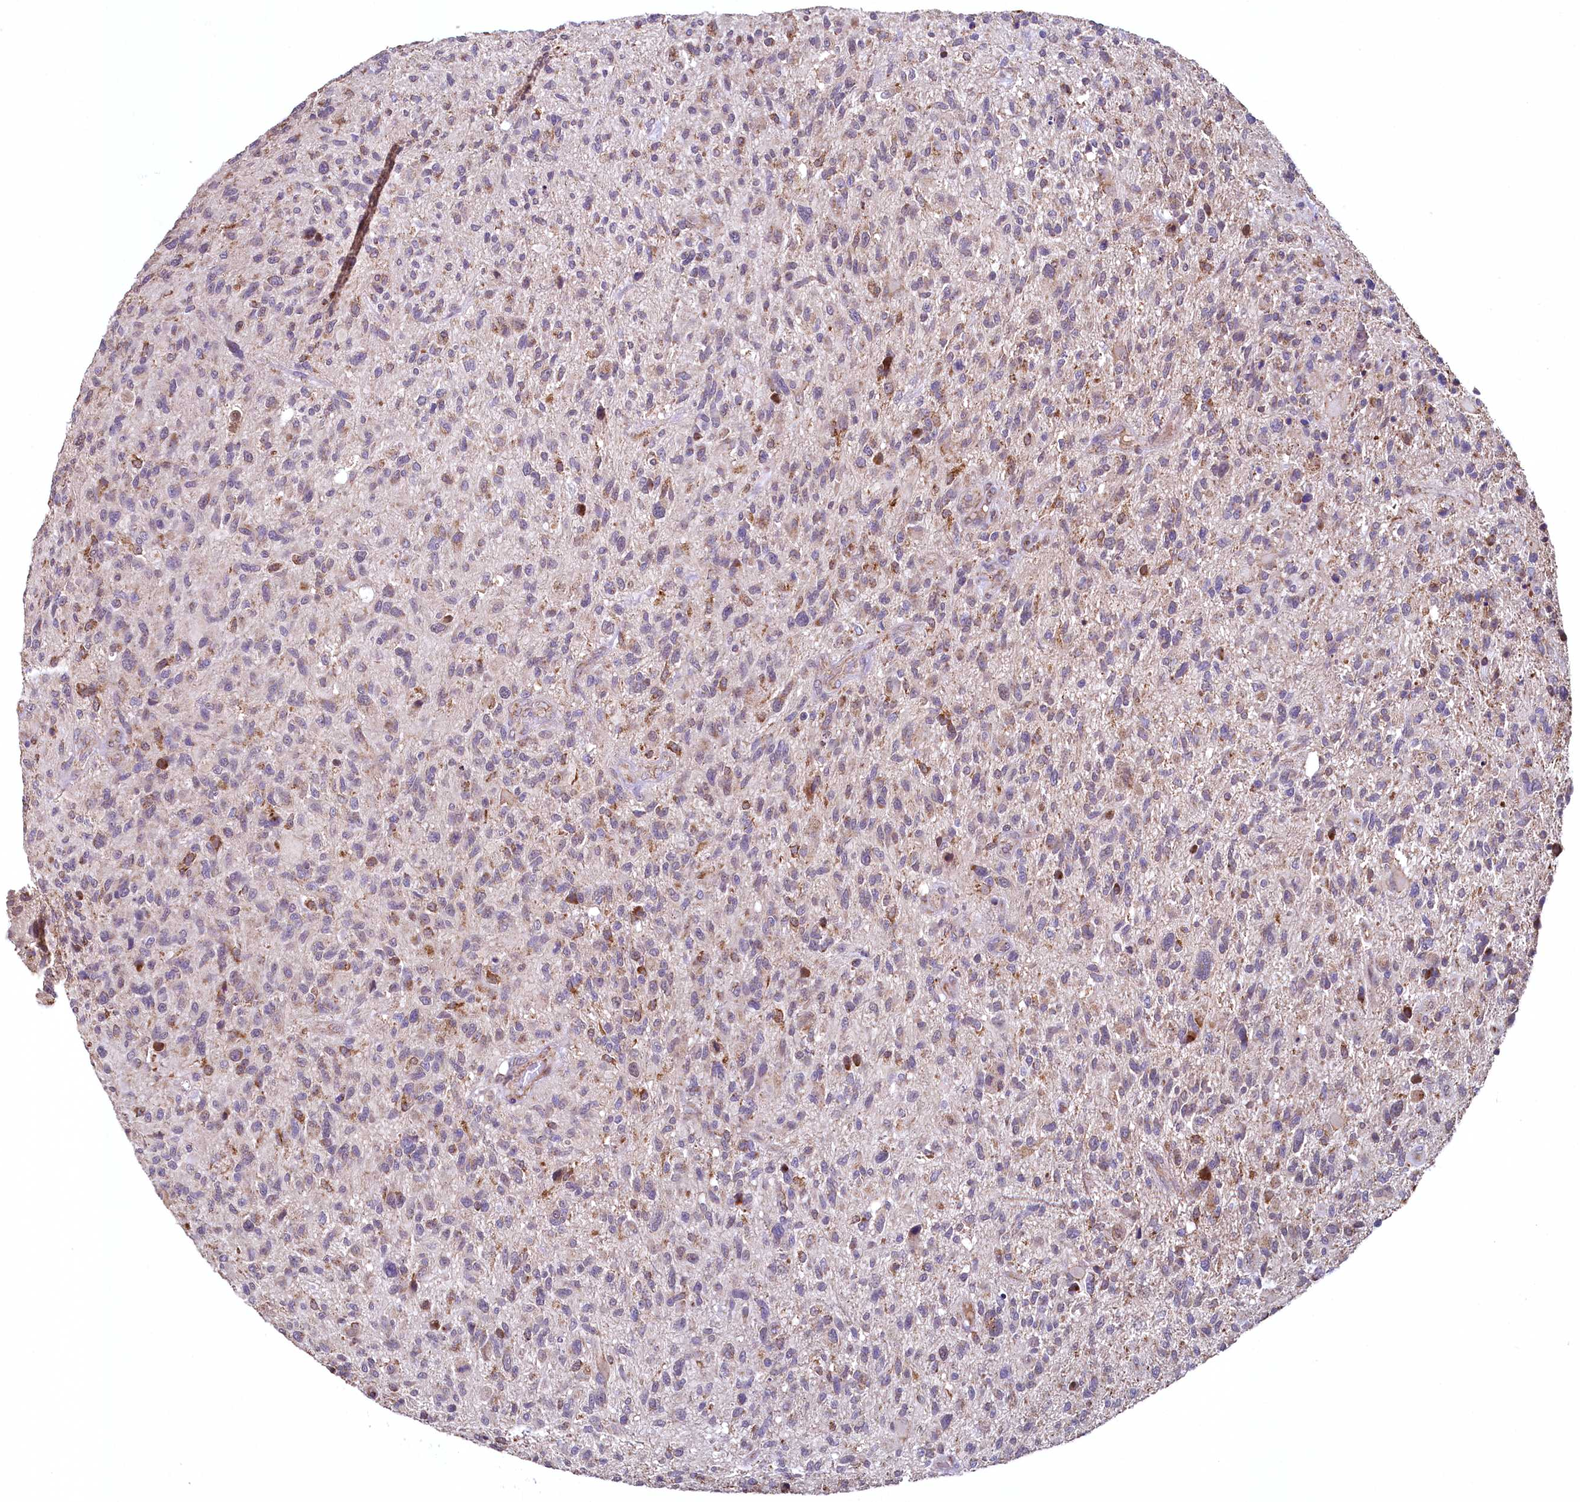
{"staining": {"intensity": "moderate", "quantity": ">75%", "location": "cytoplasmic/membranous"}, "tissue": "glioma", "cell_type": "Tumor cells", "image_type": "cancer", "snomed": [{"axis": "morphology", "description": "Glioma, malignant, High grade"}, {"axis": "topography", "description": "Brain"}], "caption": "Glioma stained with a protein marker exhibits moderate staining in tumor cells.", "gene": "METTL4", "patient": {"sex": "male", "age": 47}}